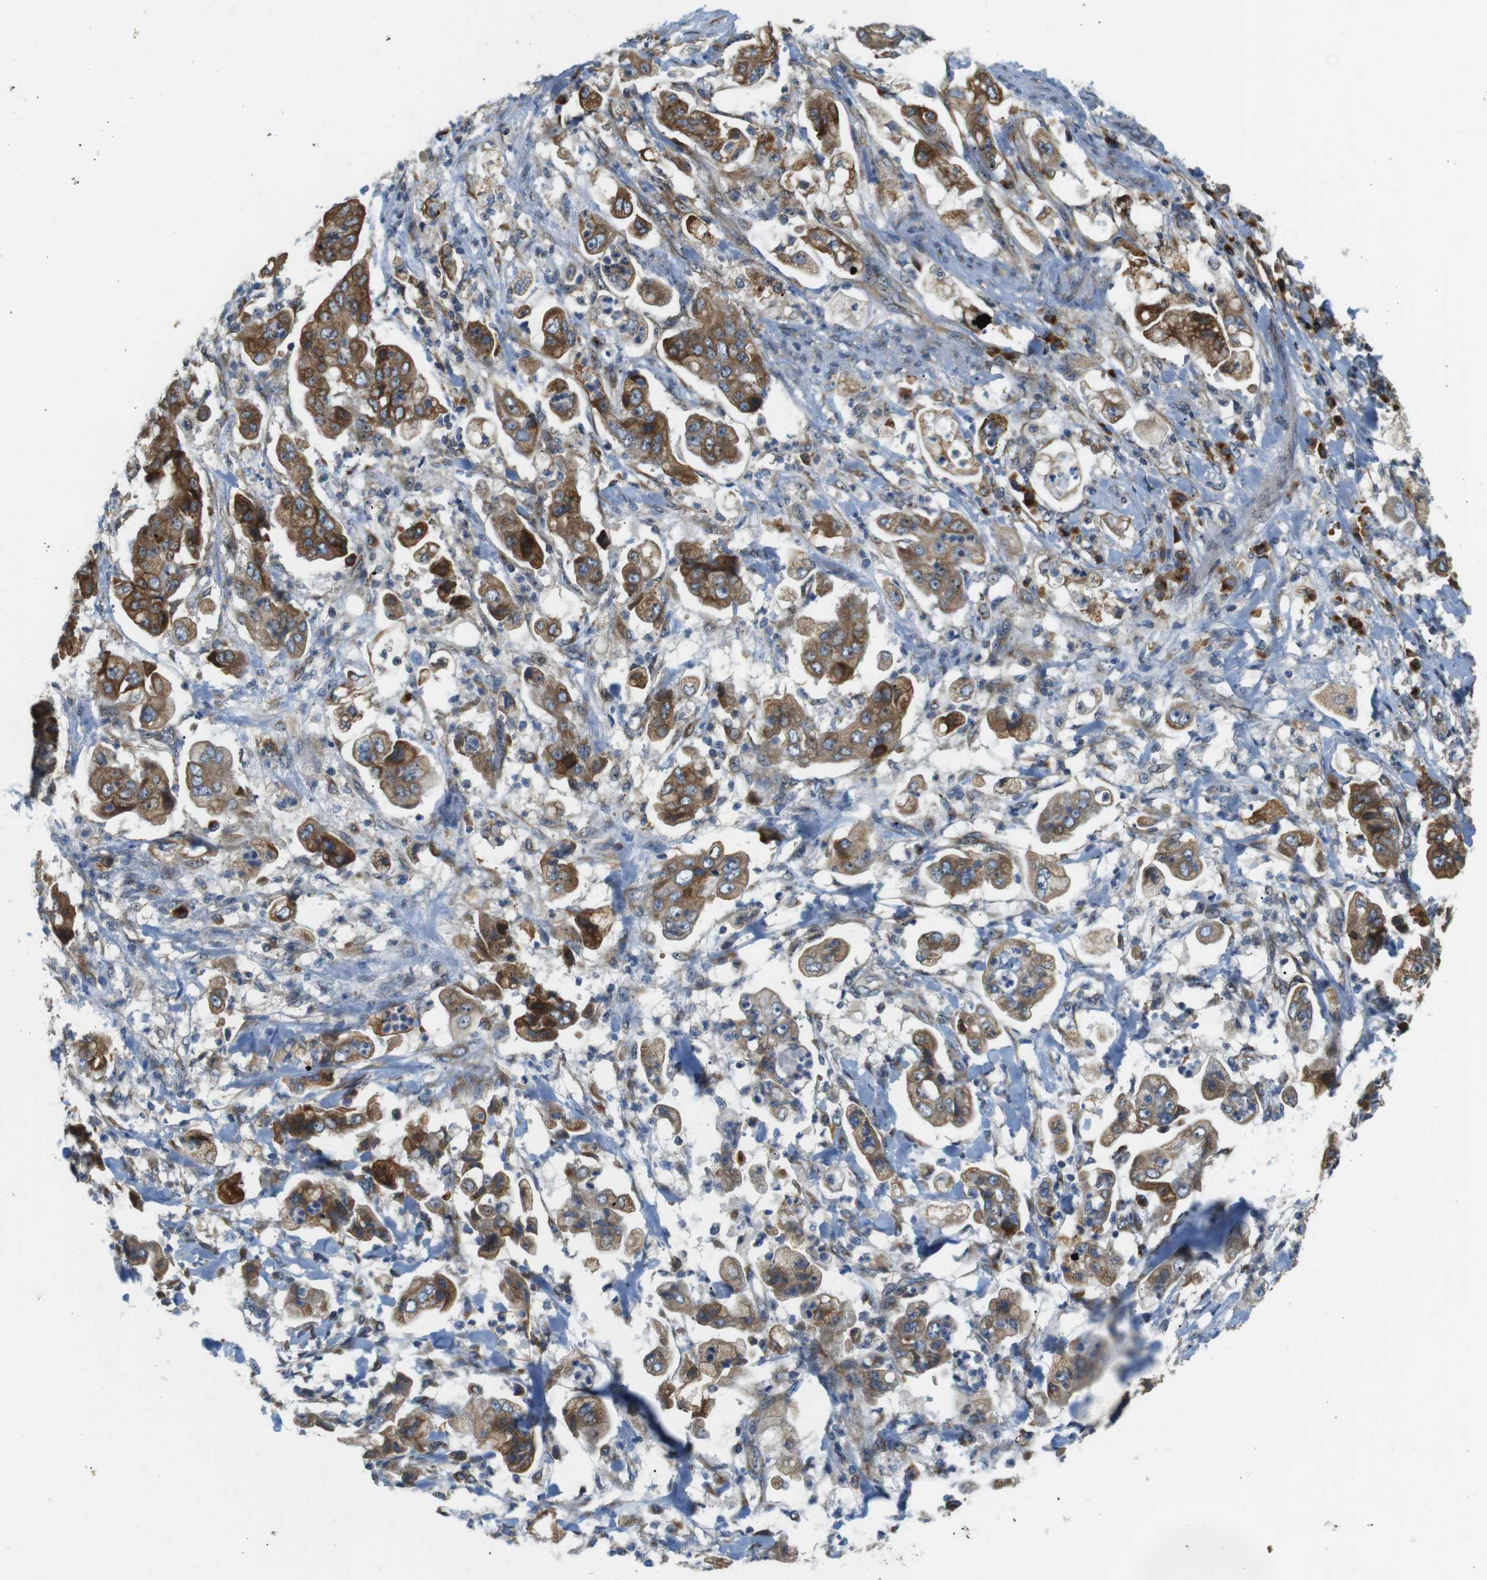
{"staining": {"intensity": "strong", "quantity": ">75%", "location": "cytoplasmic/membranous"}, "tissue": "stomach cancer", "cell_type": "Tumor cells", "image_type": "cancer", "snomed": [{"axis": "morphology", "description": "Adenocarcinoma, NOS"}, {"axis": "topography", "description": "Stomach"}], "caption": "IHC (DAB (3,3'-diaminobenzidine)) staining of human stomach adenocarcinoma reveals strong cytoplasmic/membranous protein staining in approximately >75% of tumor cells. (IHC, brightfield microscopy, high magnification).", "gene": "TMEM143", "patient": {"sex": "male", "age": 62}}